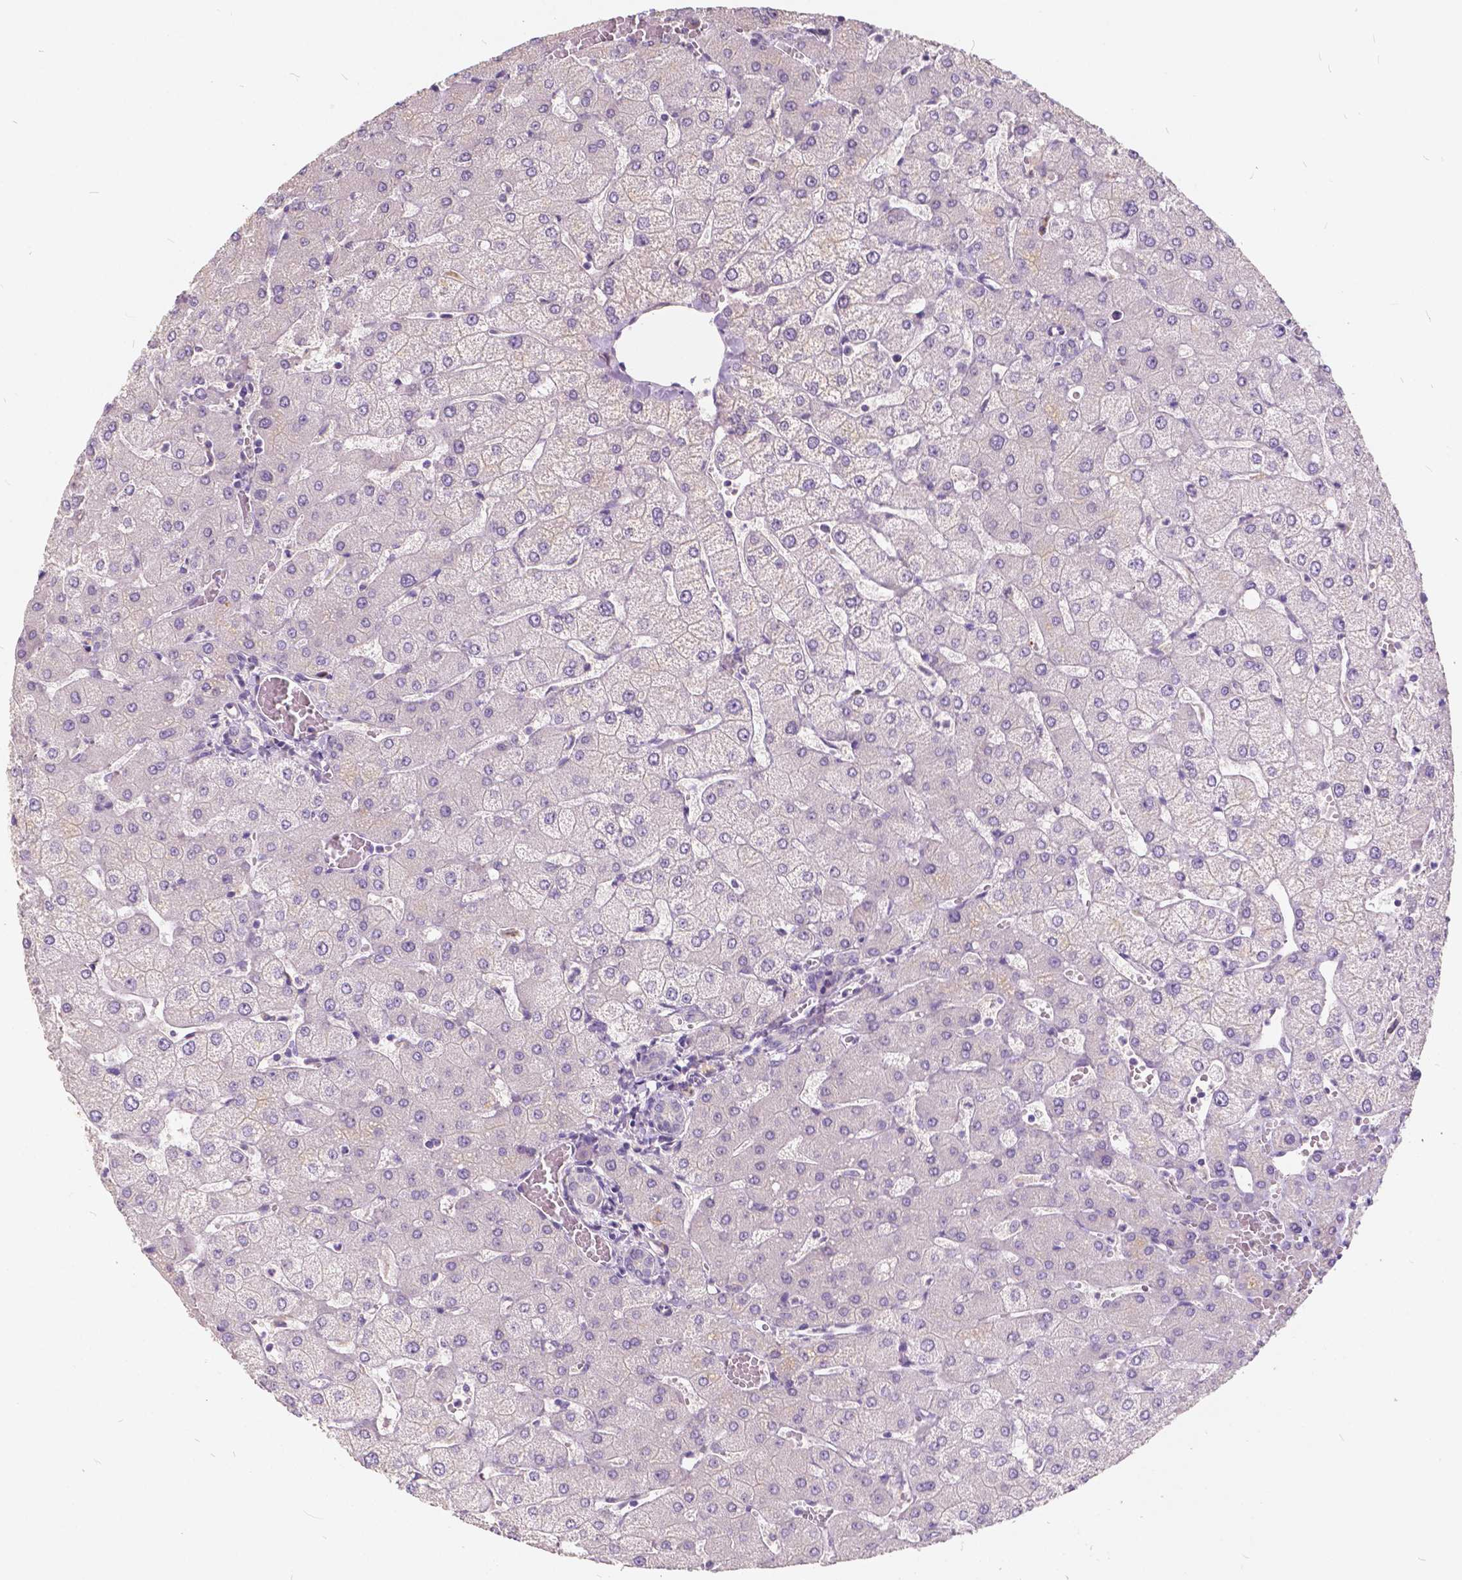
{"staining": {"intensity": "negative", "quantity": "none", "location": "none"}, "tissue": "liver", "cell_type": "Cholangiocytes", "image_type": "normal", "snomed": [{"axis": "morphology", "description": "Normal tissue, NOS"}, {"axis": "topography", "description": "Liver"}], "caption": "This photomicrograph is of benign liver stained with immunohistochemistry (IHC) to label a protein in brown with the nuclei are counter-stained blue. There is no positivity in cholangiocytes. (DAB (3,3'-diaminobenzidine) immunohistochemistry (IHC) visualized using brightfield microscopy, high magnification).", "gene": "SLC7A8", "patient": {"sex": "female", "age": 54}}